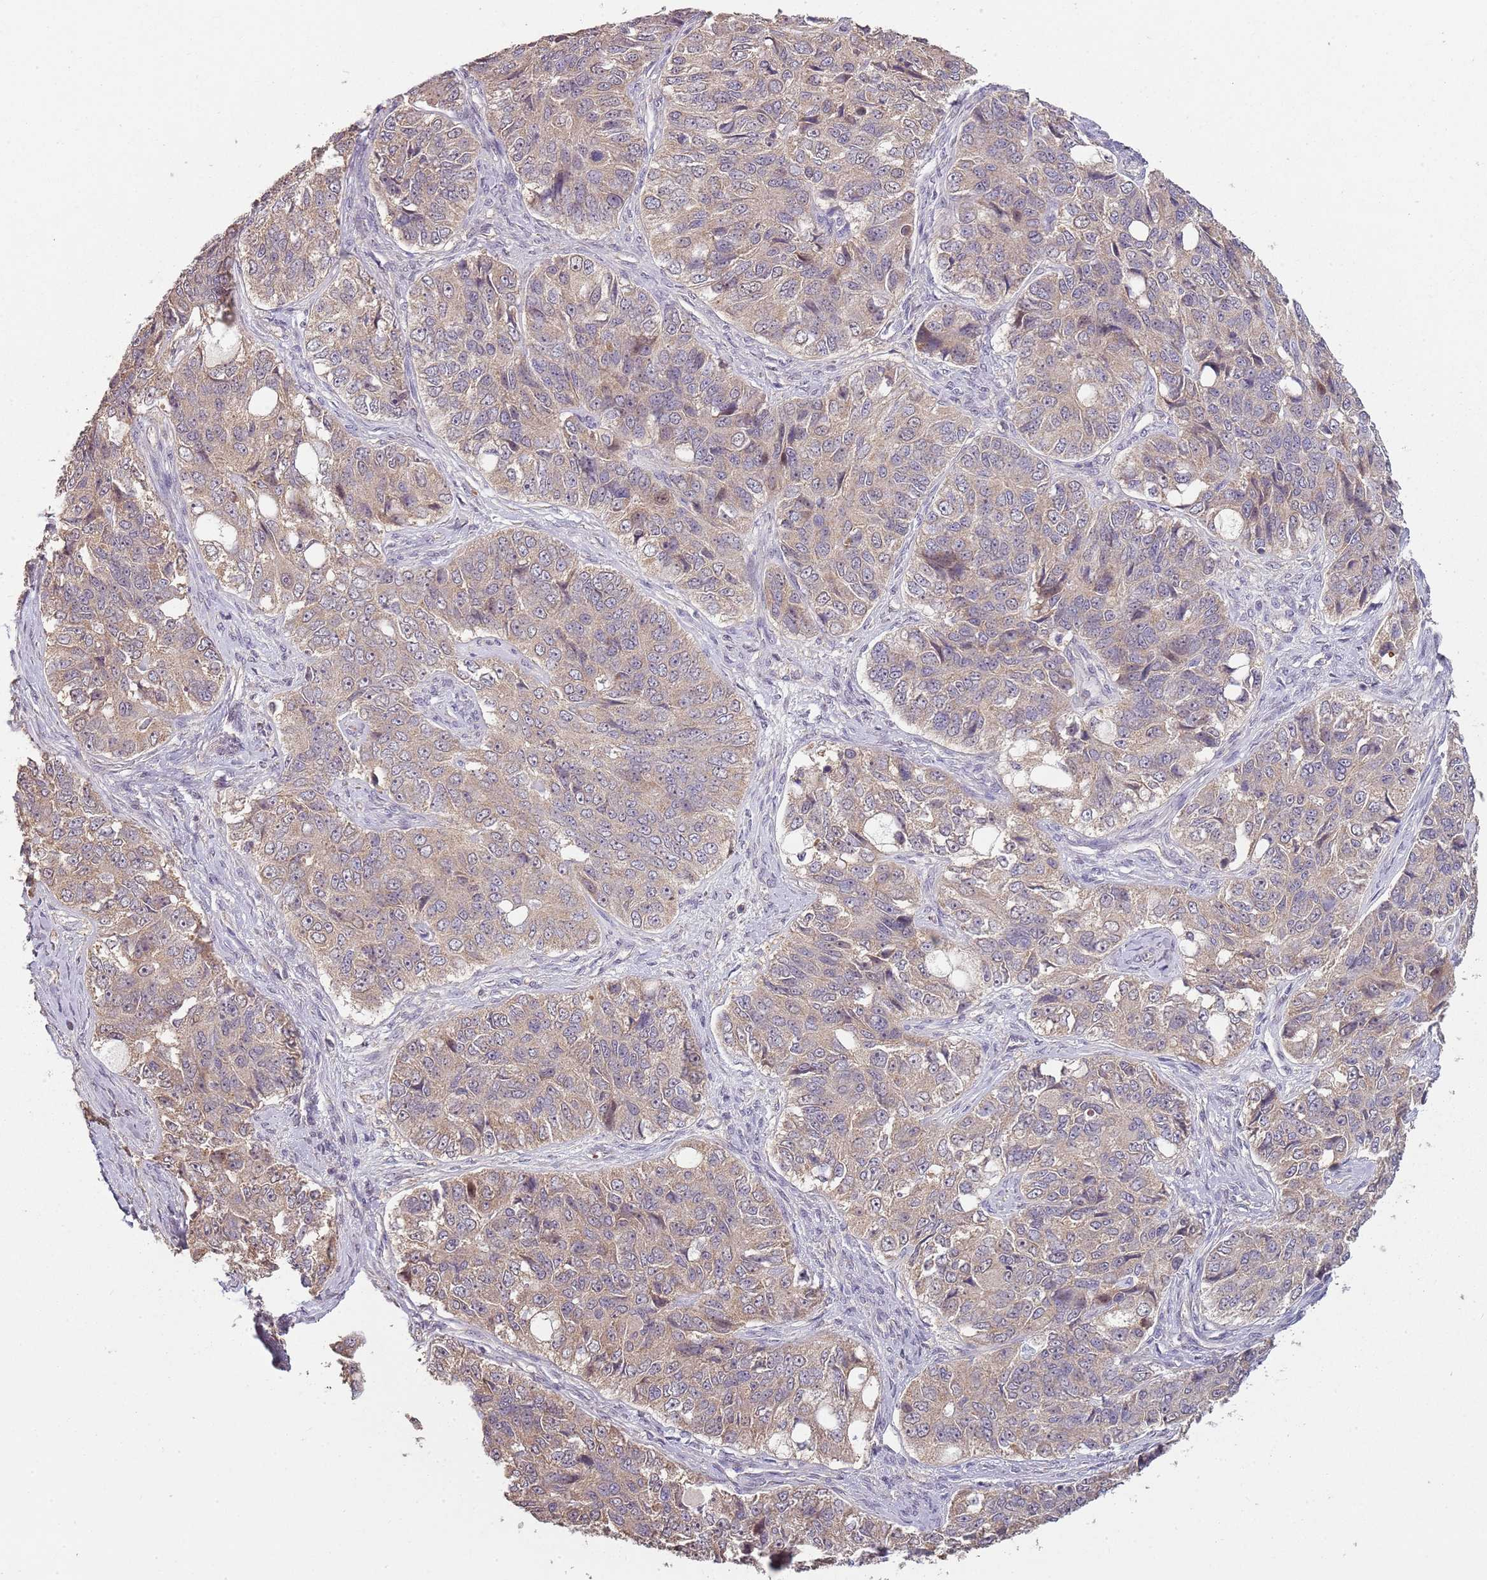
{"staining": {"intensity": "weak", "quantity": "25%-75%", "location": "cytoplasmic/membranous"}, "tissue": "ovarian cancer", "cell_type": "Tumor cells", "image_type": "cancer", "snomed": [{"axis": "morphology", "description": "Carcinoma, endometroid"}, {"axis": "topography", "description": "Ovary"}], "caption": "Immunohistochemical staining of ovarian cancer (endometroid carcinoma) displays low levels of weak cytoplasmic/membranous staining in about 25%-75% of tumor cells. The staining was performed using DAB (3,3'-diaminobenzidine) to visualize the protein expression in brown, while the nuclei were stained in blue with hematoxylin (Magnification: 20x).", "gene": "TEKT4", "patient": {"sex": "female", "age": 51}}